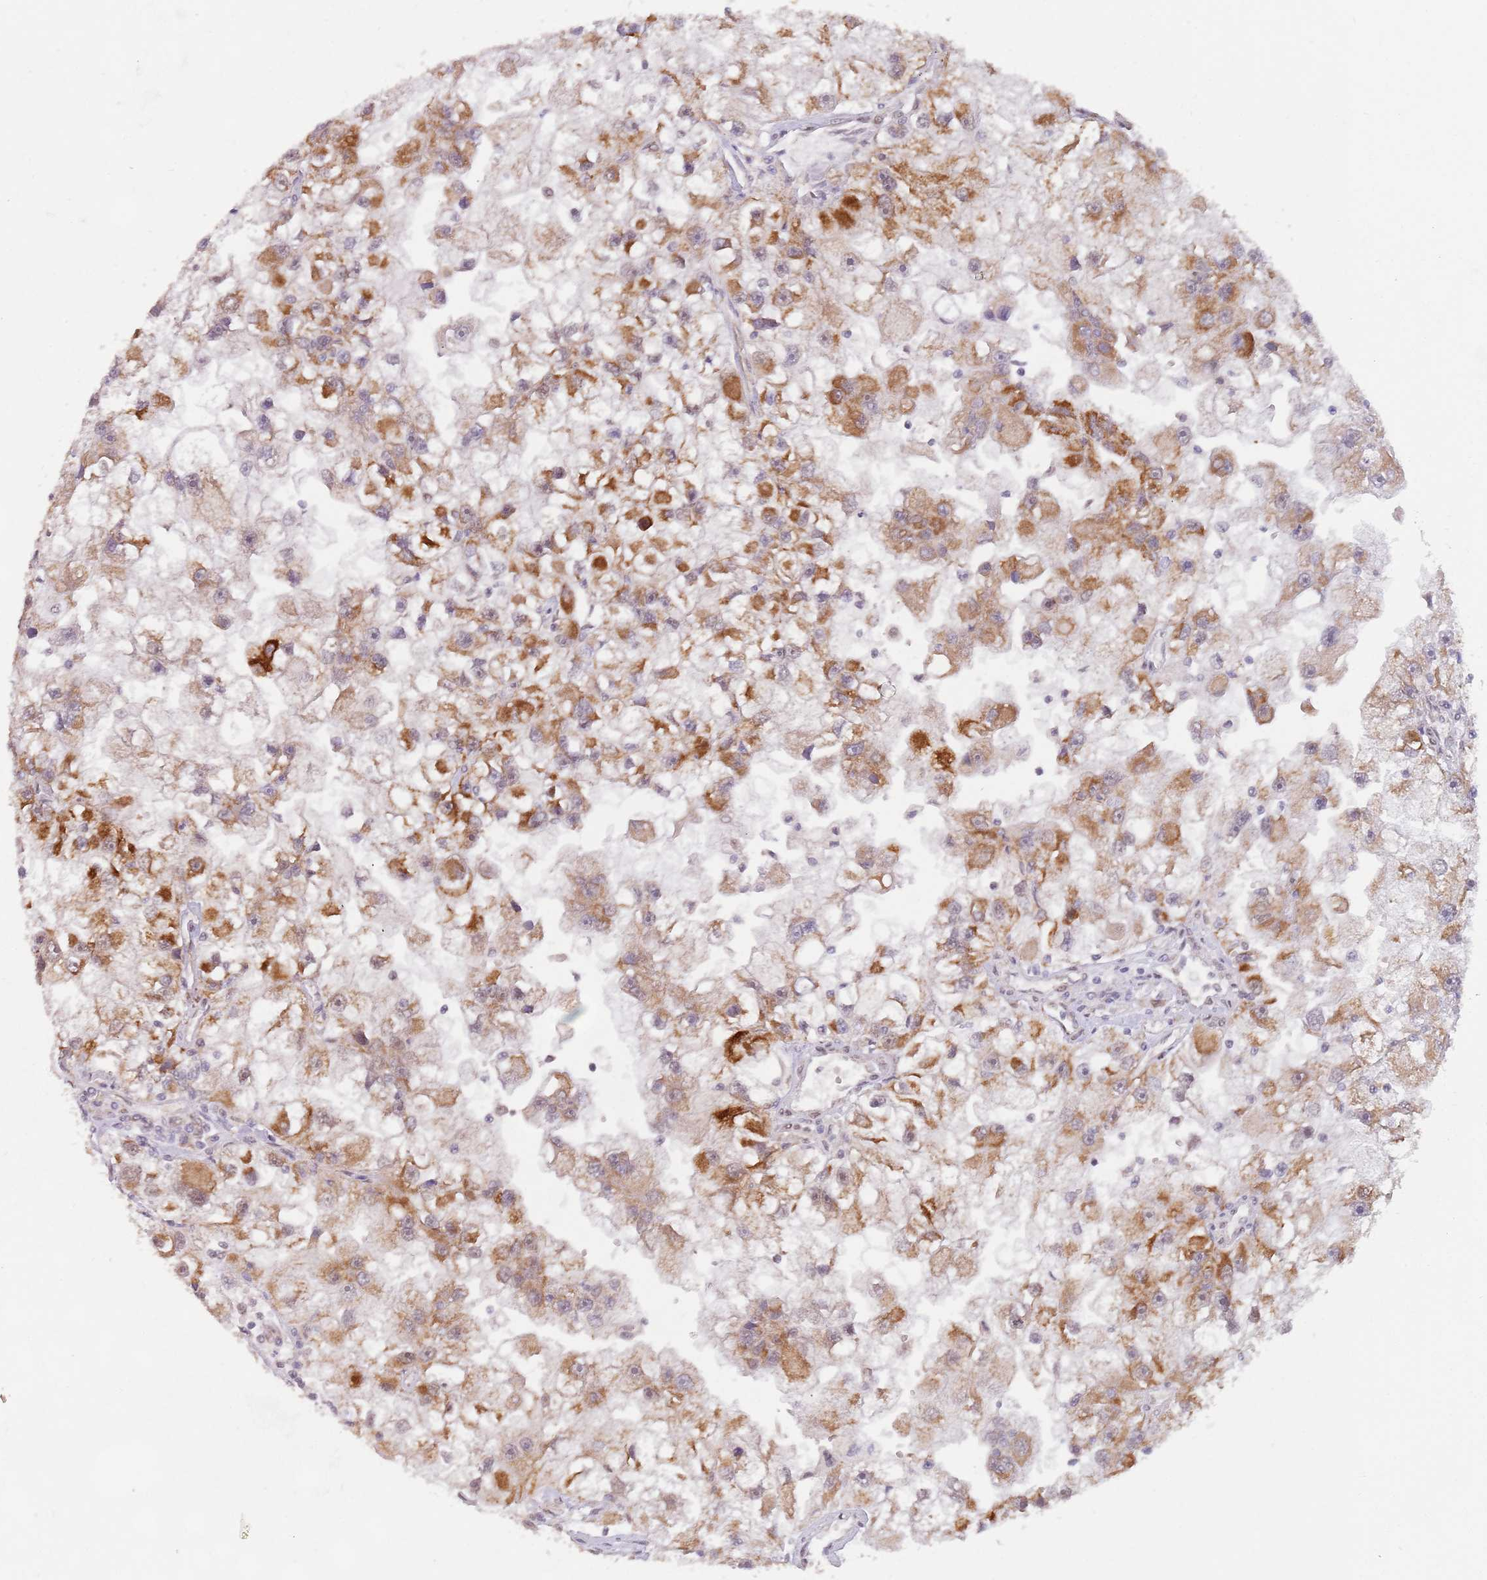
{"staining": {"intensity": "moderate", "quantity": "25%-75%", "location": "cytoplasmic/membranous"}, "tissue": "renal cancer", "cell_type": "Tumor cells", "image_type": "cancer", "snomed": [{"axis": "morphology", "description": "Adenocarcinoma, NOS"}, {"axis": "topography", "description": "Kidney"}], "caption": "An image of human adenocarcinoma (renal) stained for a protein displays moderate cytoplasmic/membranous brown staining in tumor cells. (DAB = brown stain, brightfield microscopy at high magnification).", "gene": "UQCC3", "patient": {"sex": "male", "age": 63}}